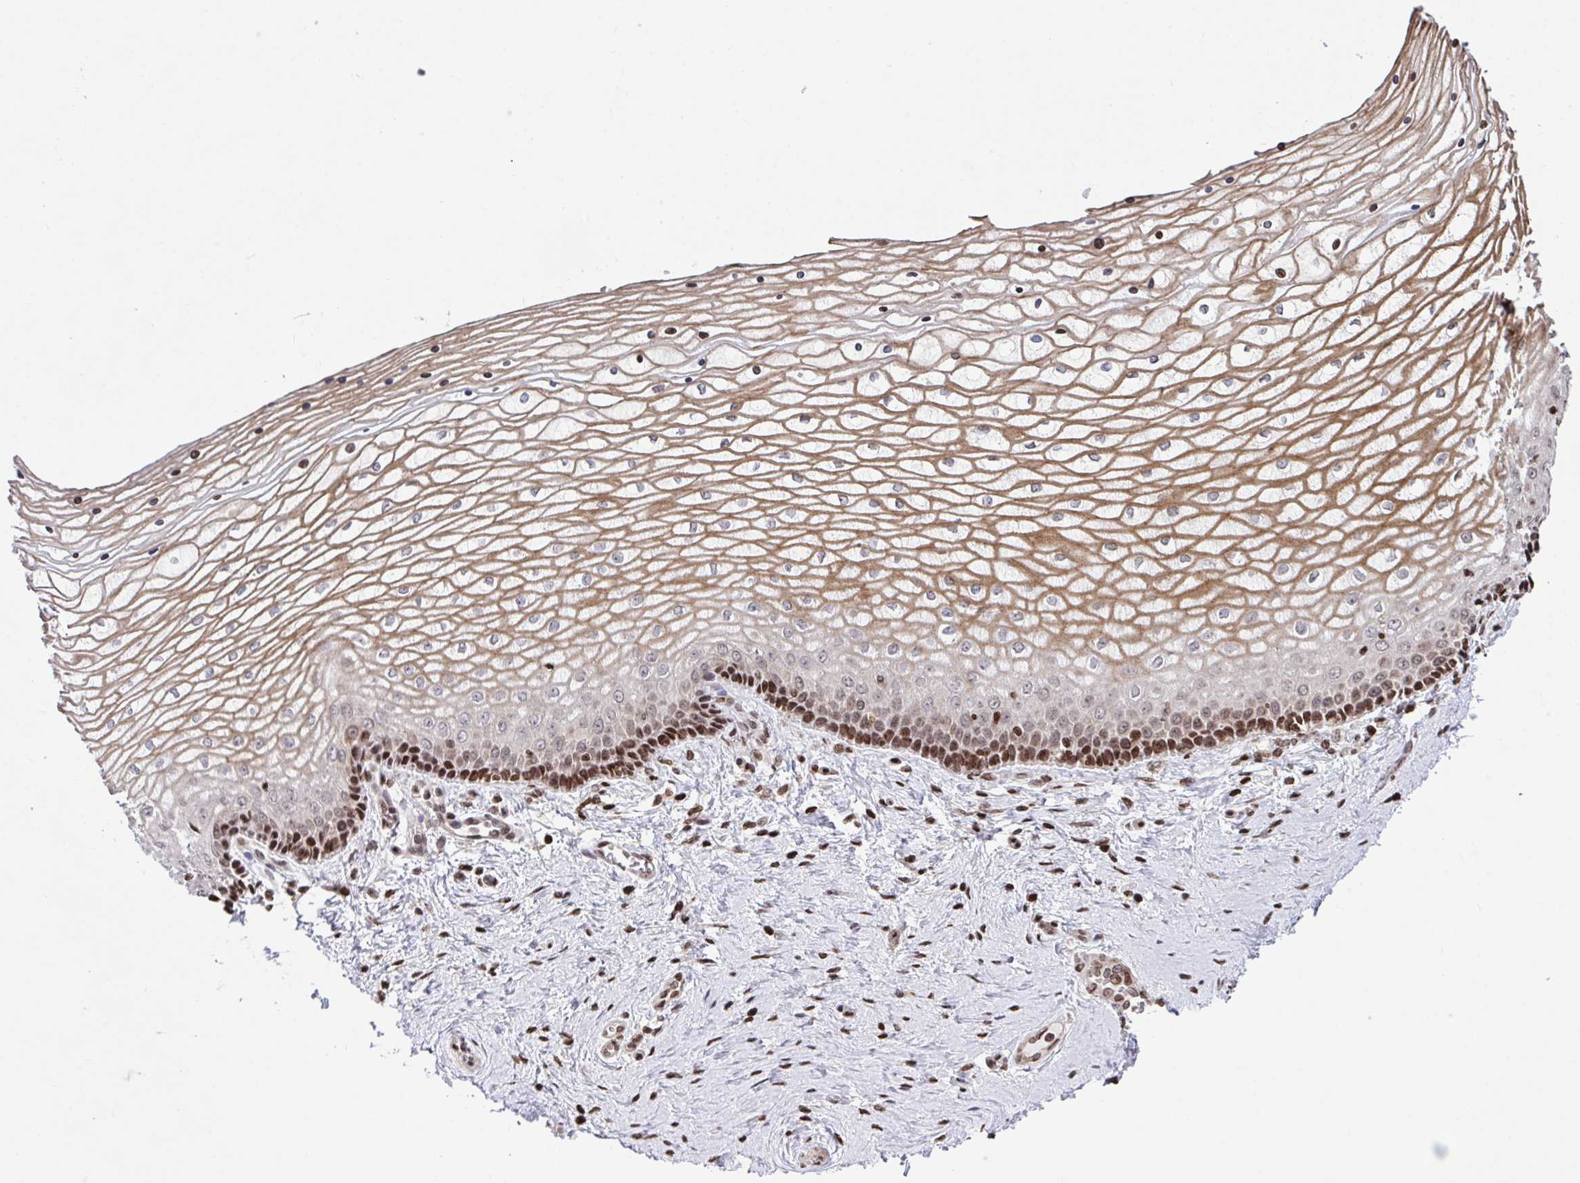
{"staining": {"intensity": "strong", "quantity": "25%-75%", "location": "cytoplasmic/membranous,nuclear"}, "tissue": "vagina", "cell_type": "Squamous epithelial cells", "image_type": "normal", "snomed": [{"axis": "morphology", "description": "Normal tissue, NOS"}, {"axis": "topography", "description": "Vagina"}], "caption": "Squamous epithelial cells demonstrate strong cytoplasmic/membranous,nuclear staining in approximately 25%-75% of cells in normal vagina.", "gene": "RAPGEF5", "patient": {"sex": "female", "age": 45}}